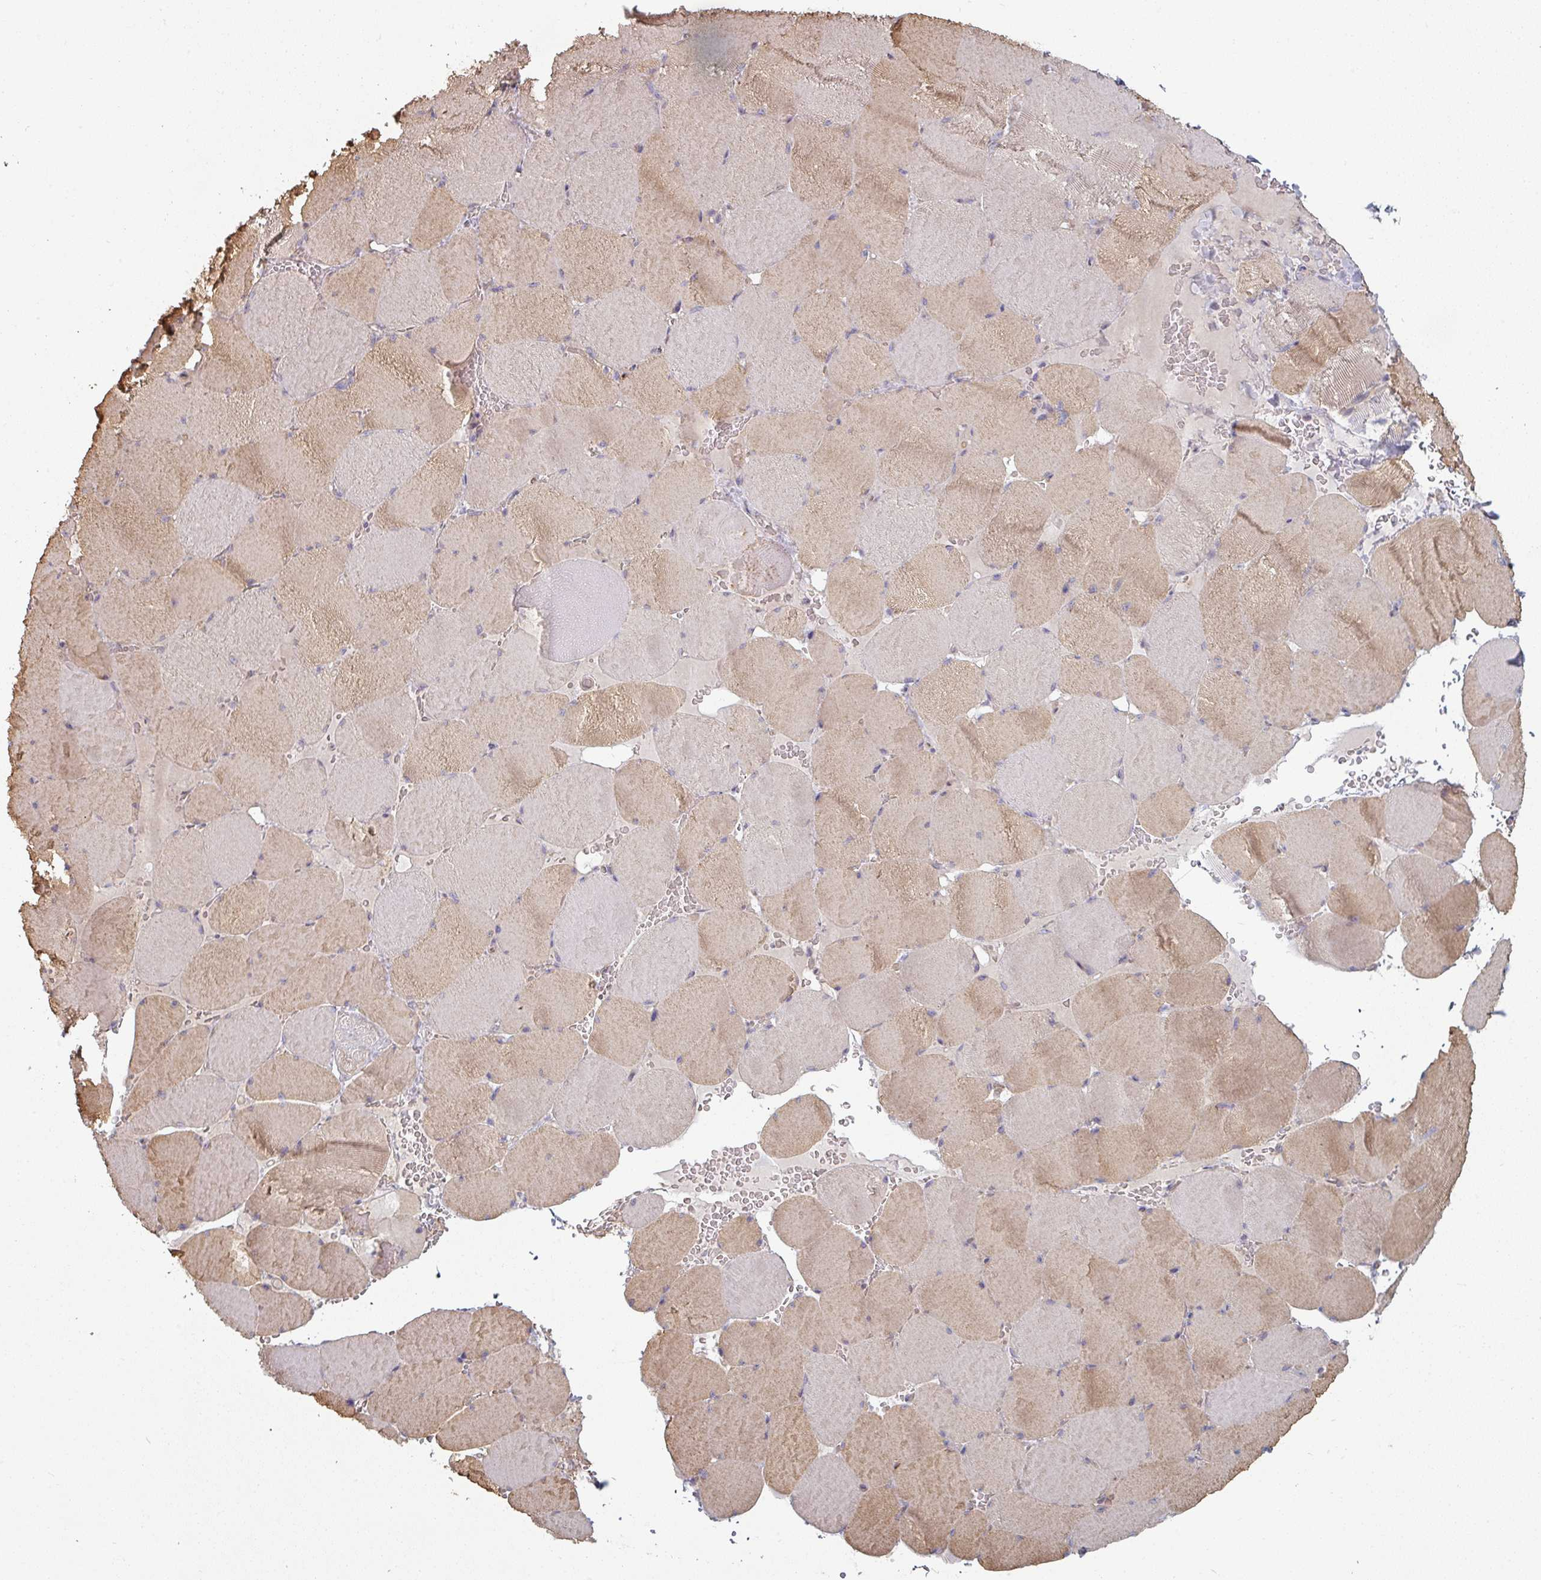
{"staining": {"intensity": "moderate", "quantity": "25%-75%", "location": "cytoplasmic/membranous"}, "tissue": "skeletal muscle", "cell_type": "Myocytes", "image_type": "normal", "snomed": [{"axis": "morphology", "description": "Normal tissue, NOS"}, {"axis": "topography", "description": "Skeletal muscle"}, {"axis": "topography", "description": "Head-Neck"}], "caption": "Immunohistochemical staining of unremarkable human skeletal muscle exhibits 25%-75% levels of moderate cytoplasmic/membranous protein expression in approximately 25%-75% of myocytes.", "gene": "PLEKHJ1", "patient": {"sex": "male", "age": 66}}